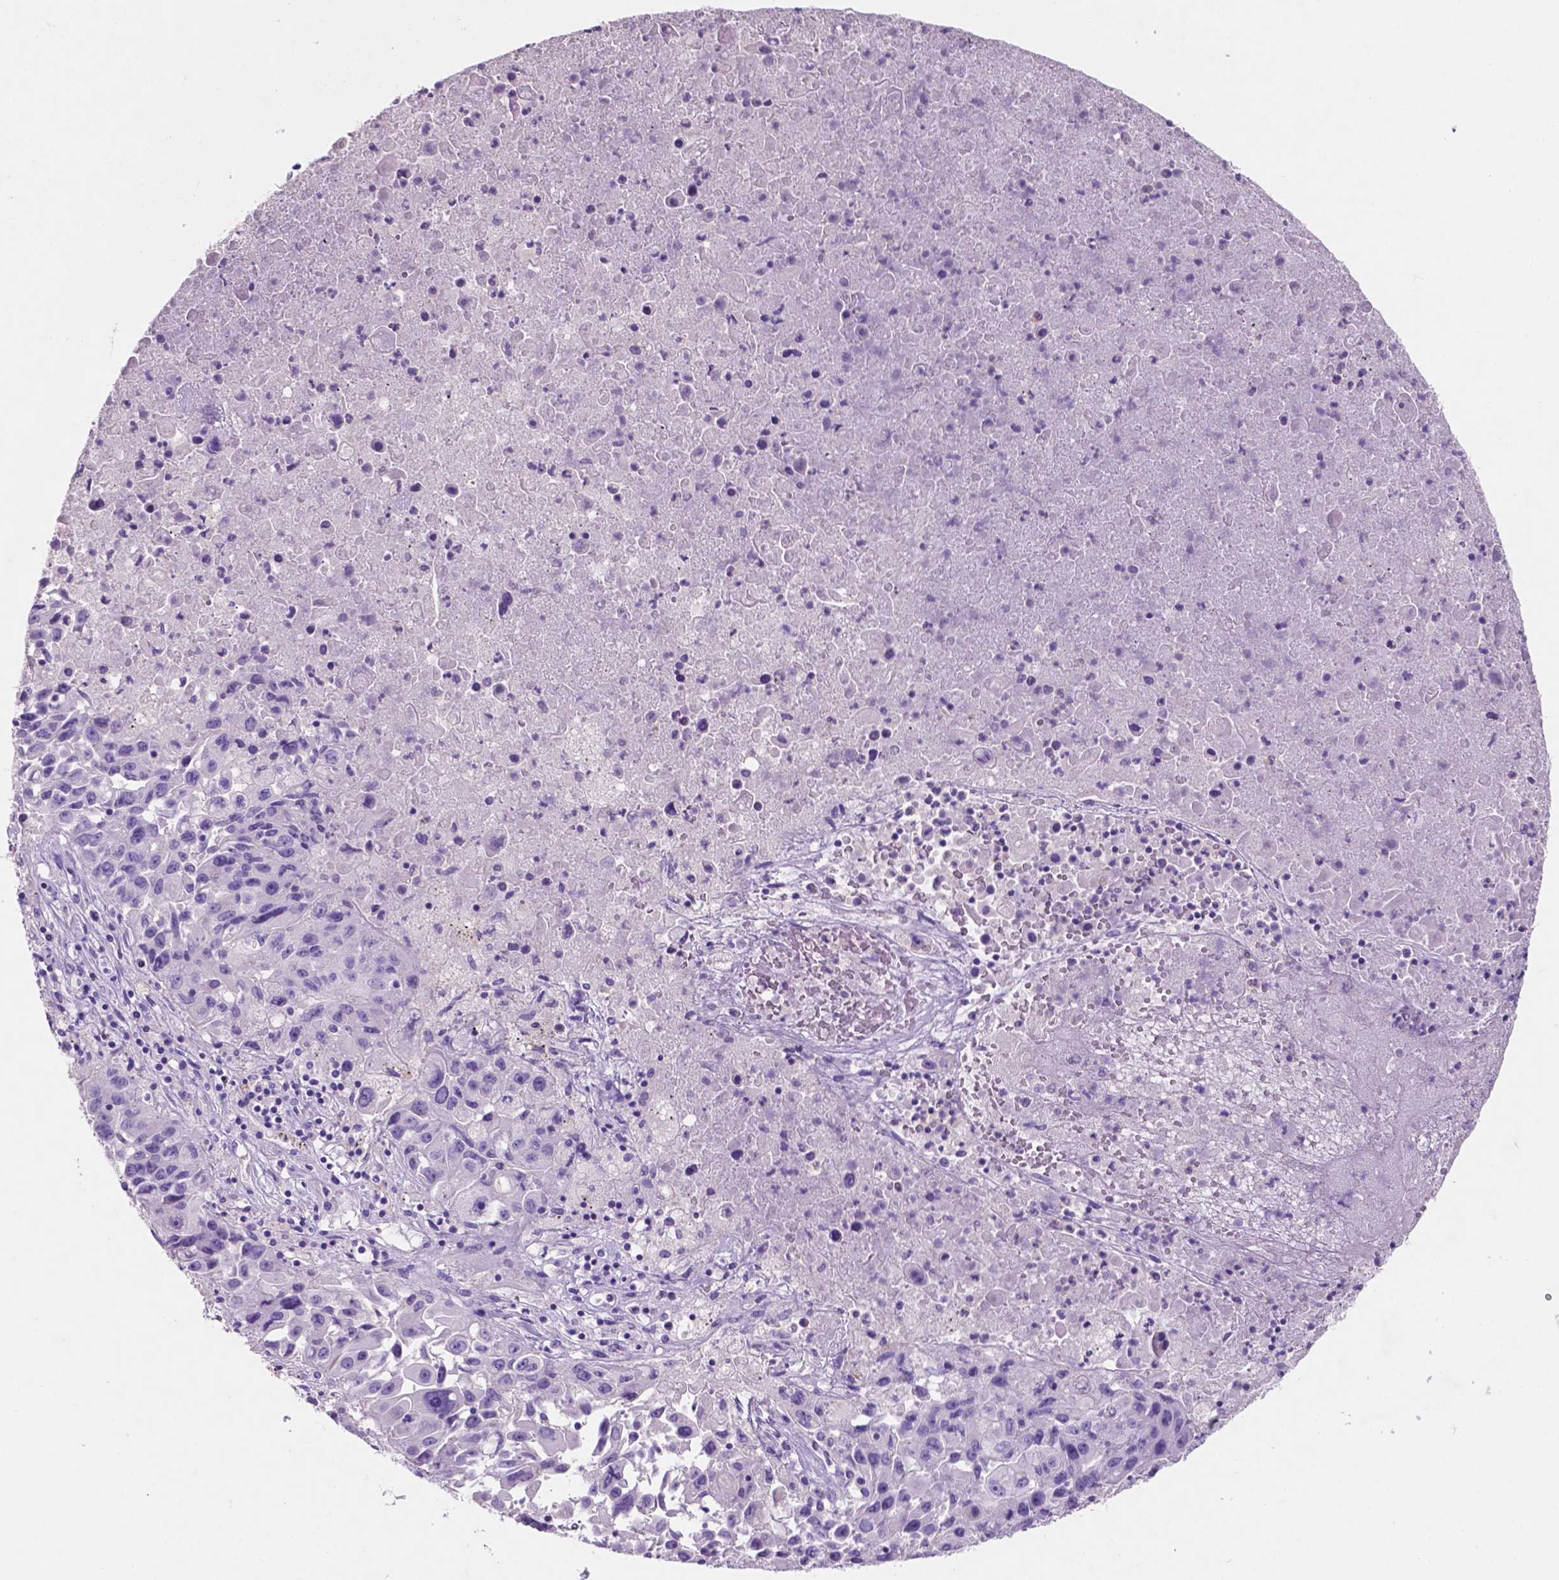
{"staining": {"intensity": "negative", "quantity": "none", "location": "none"}, "tissue": "lung cancer", "cell_type": "Tumor cells", "image_type": "cancer", "snomed": [{"axis": "morphology", "description": "Squamous cell carcinoma, NOS"}, {"axis": "topography", "description": "Lung"}], "caption": "An image of lung cancer stained for a protein demonstrates no brown staining in tumor cells. (Stains: DAB immunohistochemistry with hematoxylin counter stain, Microscopy: brightfield microscopy at high magnification).", "gene": "POU4F1", "patient": {"sex": "male", "age": 63}}